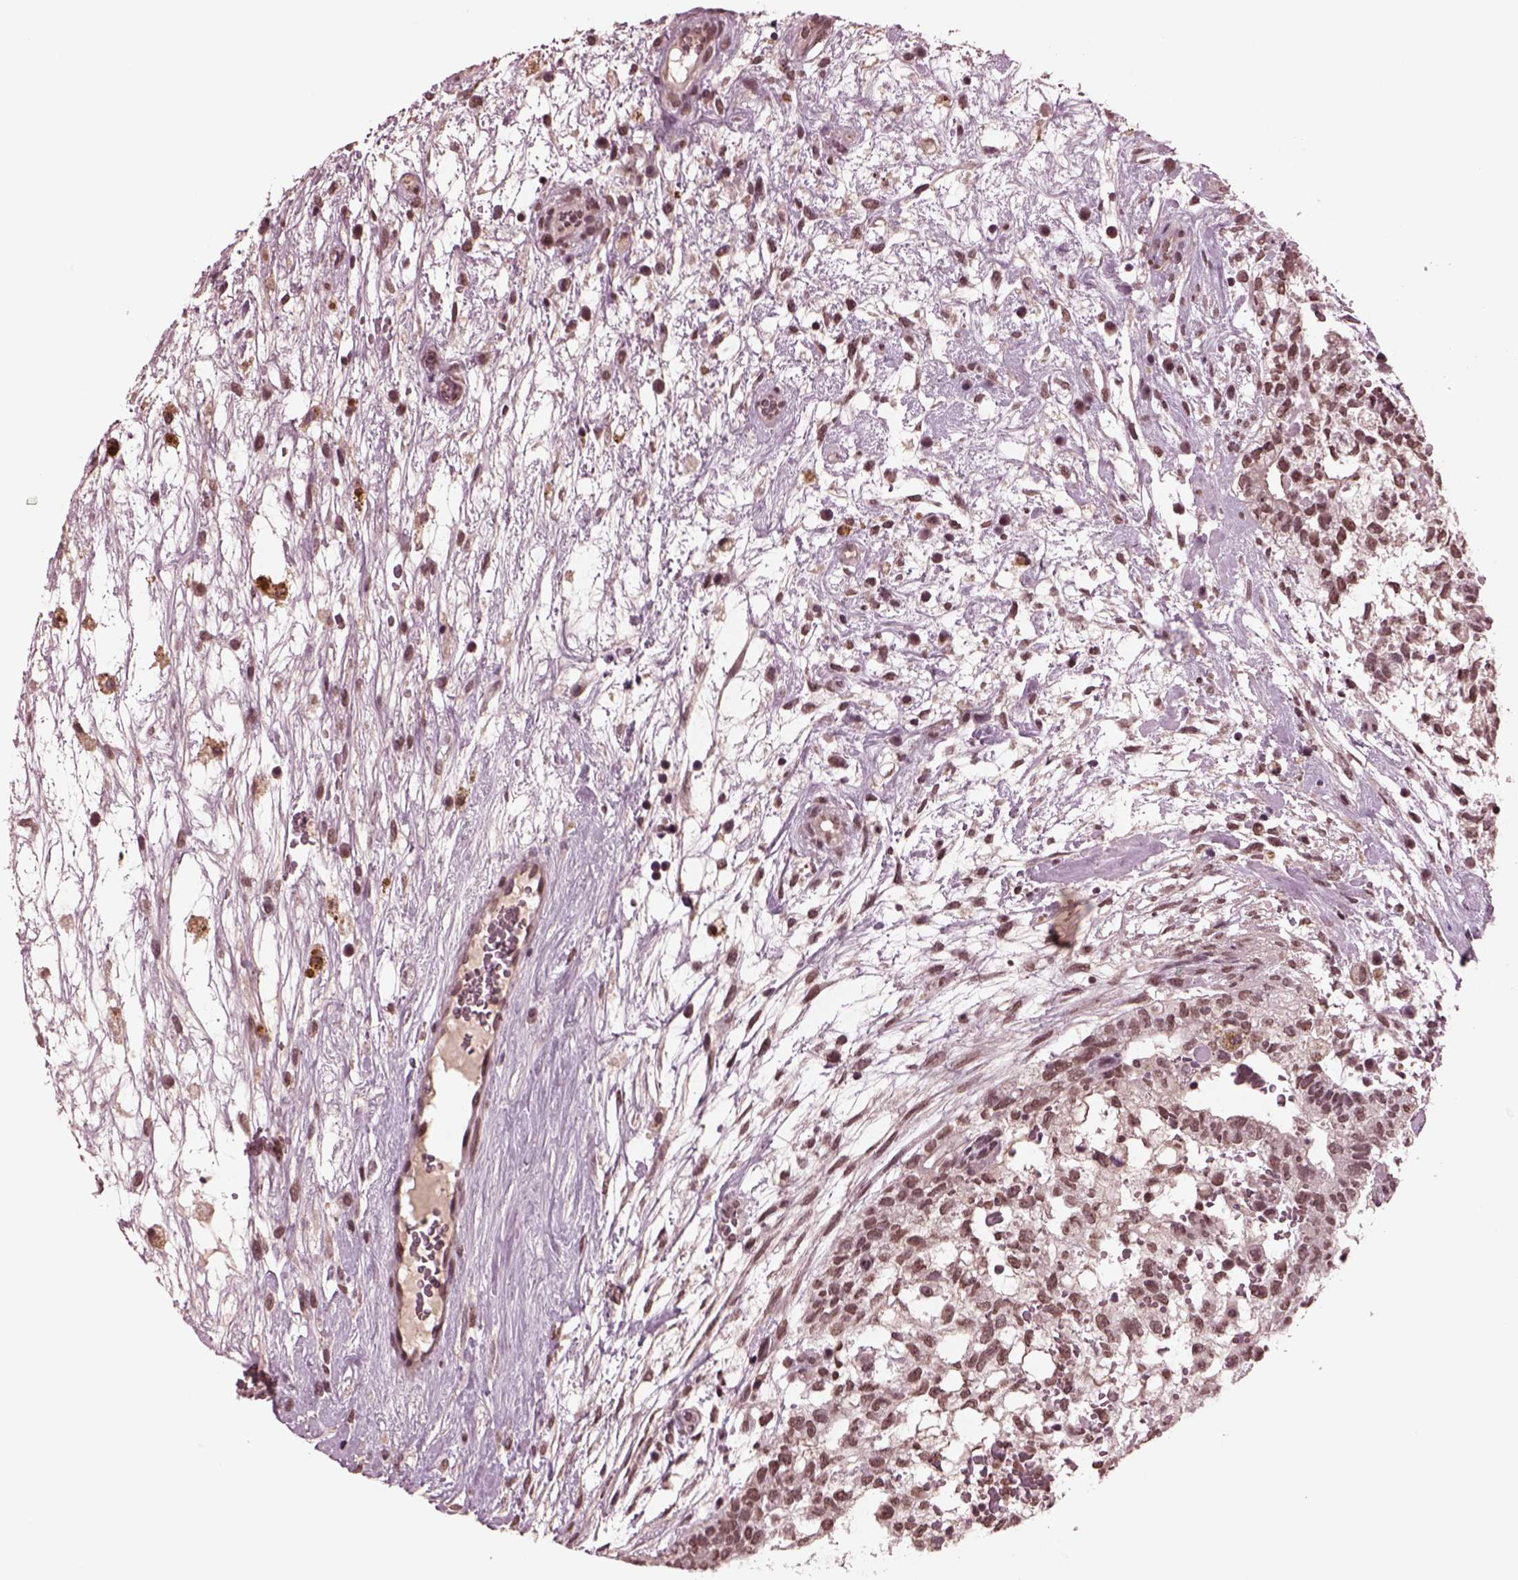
{"staining": {"intensity": "weak", "quantity": "25%-75%", "location": "nuclear"}, "tissue": "testis cancer", "cell_type": "Tumor cells", "image_type": "cancer", "snomed": [{"axis": "morphology", "description": "Normal tissue, NOS"}, {"axis": "morphology", "description": "Carcinoma, Embryonal, NOS"}, {"axis": "topography", "description": "Testis"}], "caption": "Protein staining exhibits weak nuclear staining in about 25%-75% of tumor cells in testis cancer. Ihc stains the protein in brown and the nuclei are stained blue.", "gene": "NAP1L5", "patient": {"sex": "male", "age": 32}}